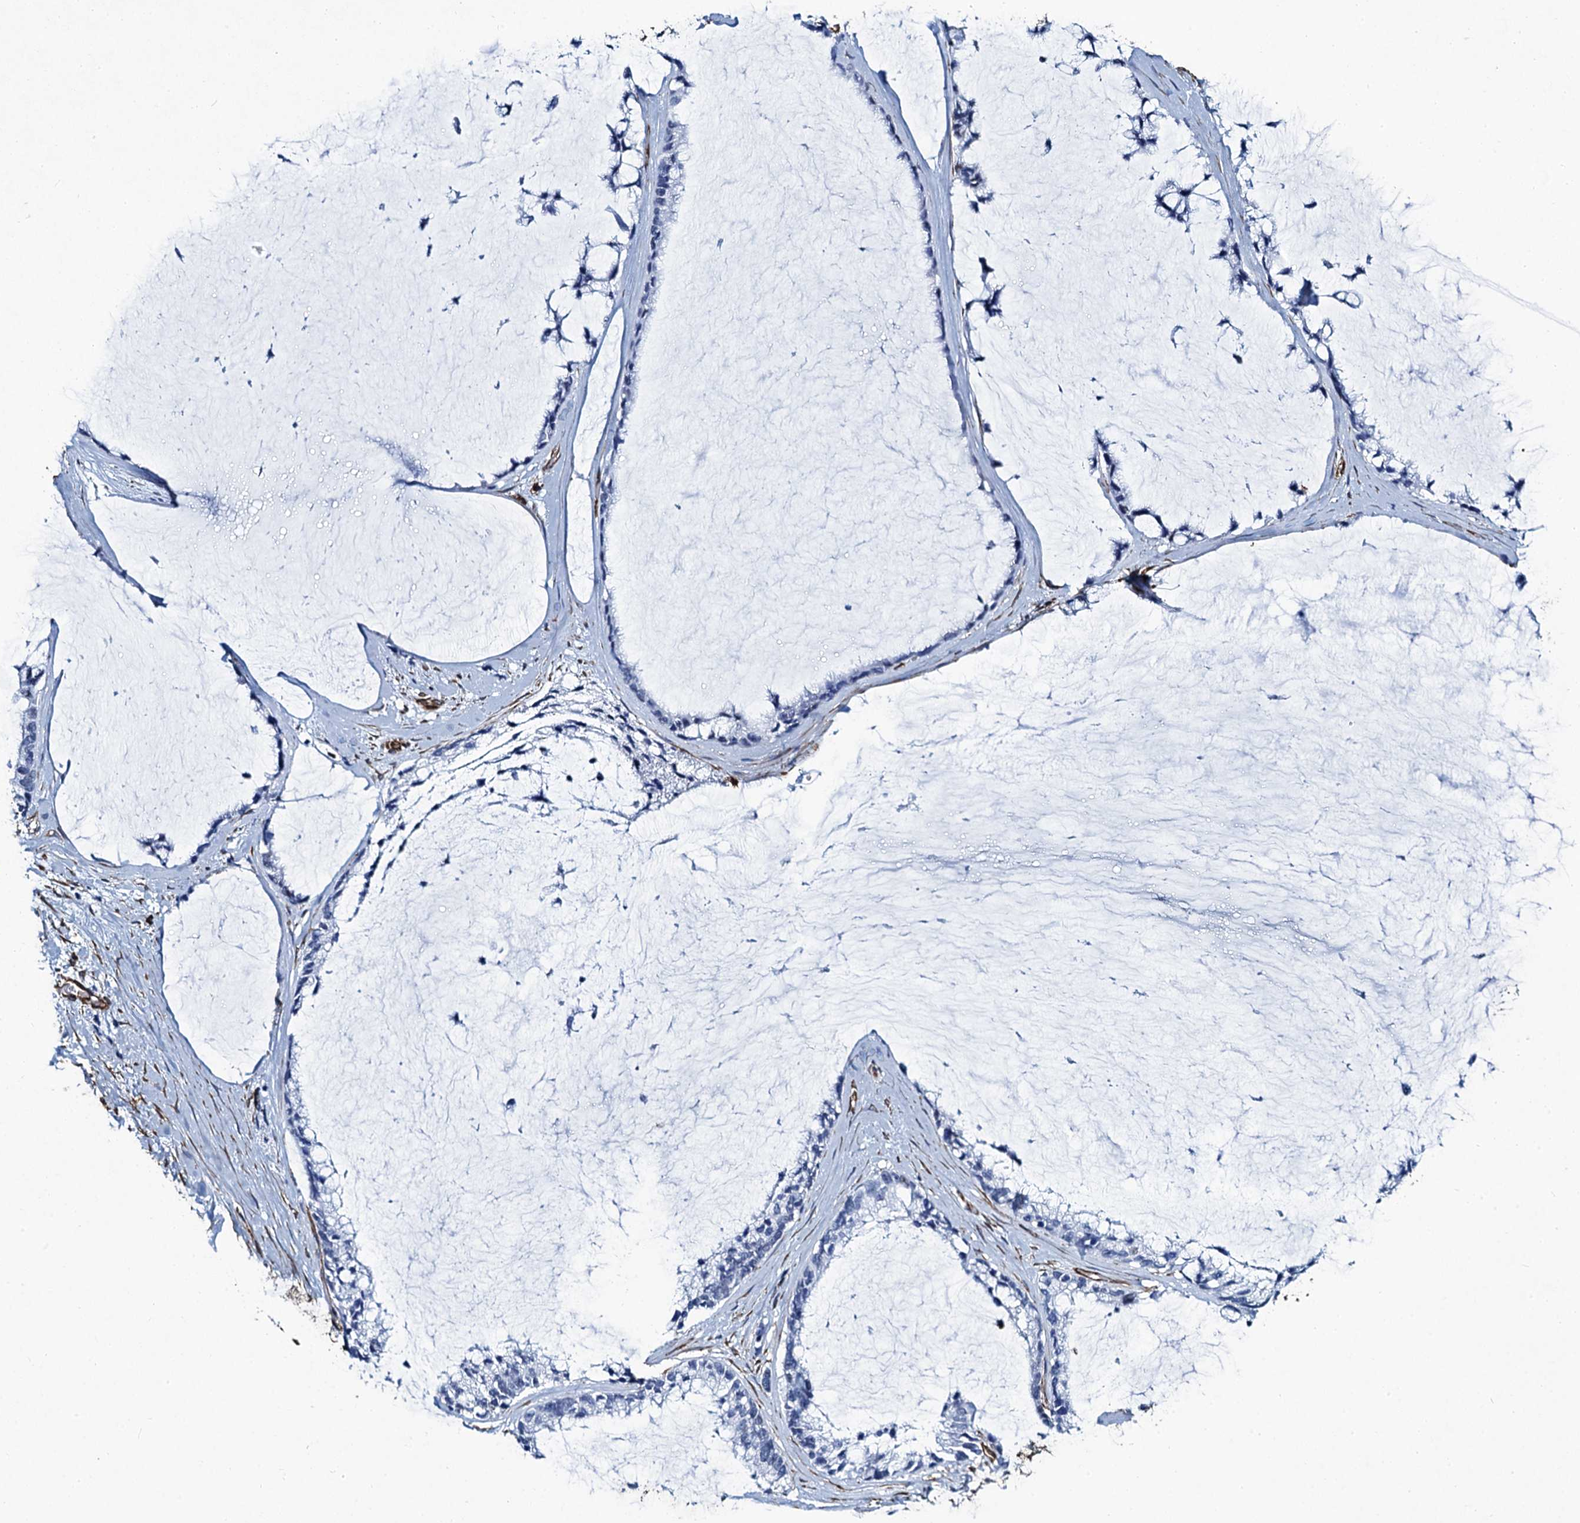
{"staining": {"intensity": "negative", "quantity": "none", "location": "none"}, "tissue": "ovarian cancer", "cell_type": "Tumor cells", "image_type": "cancer", "snomed": [{"axis": "morphology", "description": "Cystadenocarcinoma, mucinous, NOS"}, {"axis": "topography", "description": "Ovary"}], "caption": "Tumor cells show no significant expression in mucinous cystadenocarcinoma (ovarian).", "gene": "PGM2", "patient": {"sex": "female", "age": 39}}